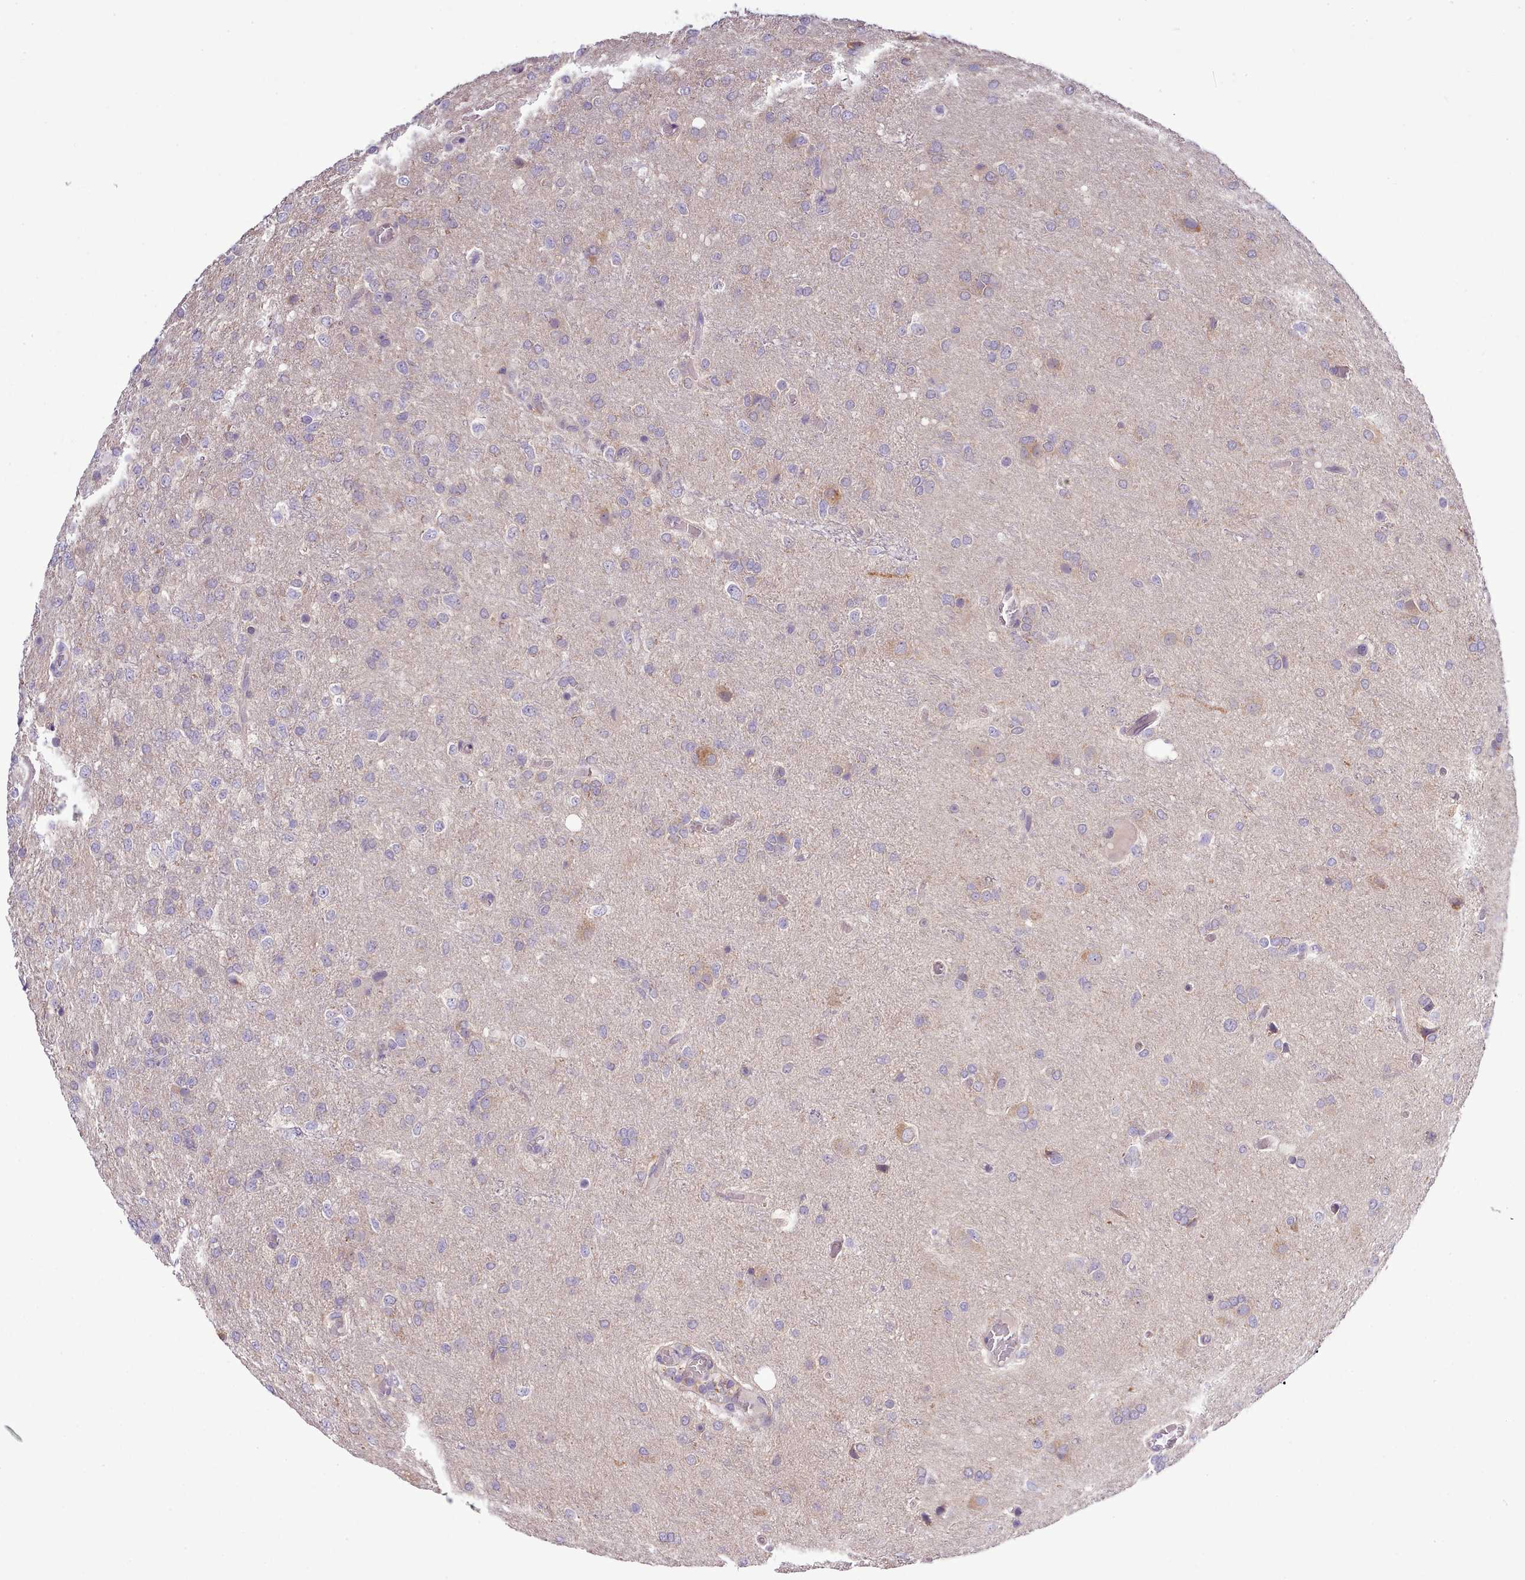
{"staining": {"intensity": "negative", "quantity": "none", "location": "none"}, "tissue": "glioma", "cell_type": "Tumor cells", "image_type": "cancer", "snomed": [{"axis": "morphology", "description": "Glioma, malignant, High grade"}, {"axis": "topography", "description": "Brain"}], "caption": "This histopathology image is of glioma stained with immunohistochemistry (IHC) to label a protein in brown with the nuclei are counter-stained blue. There is no staining in tumor cells.", "gene": "SETX", "patient": {"sex": "female", "age": 74}}